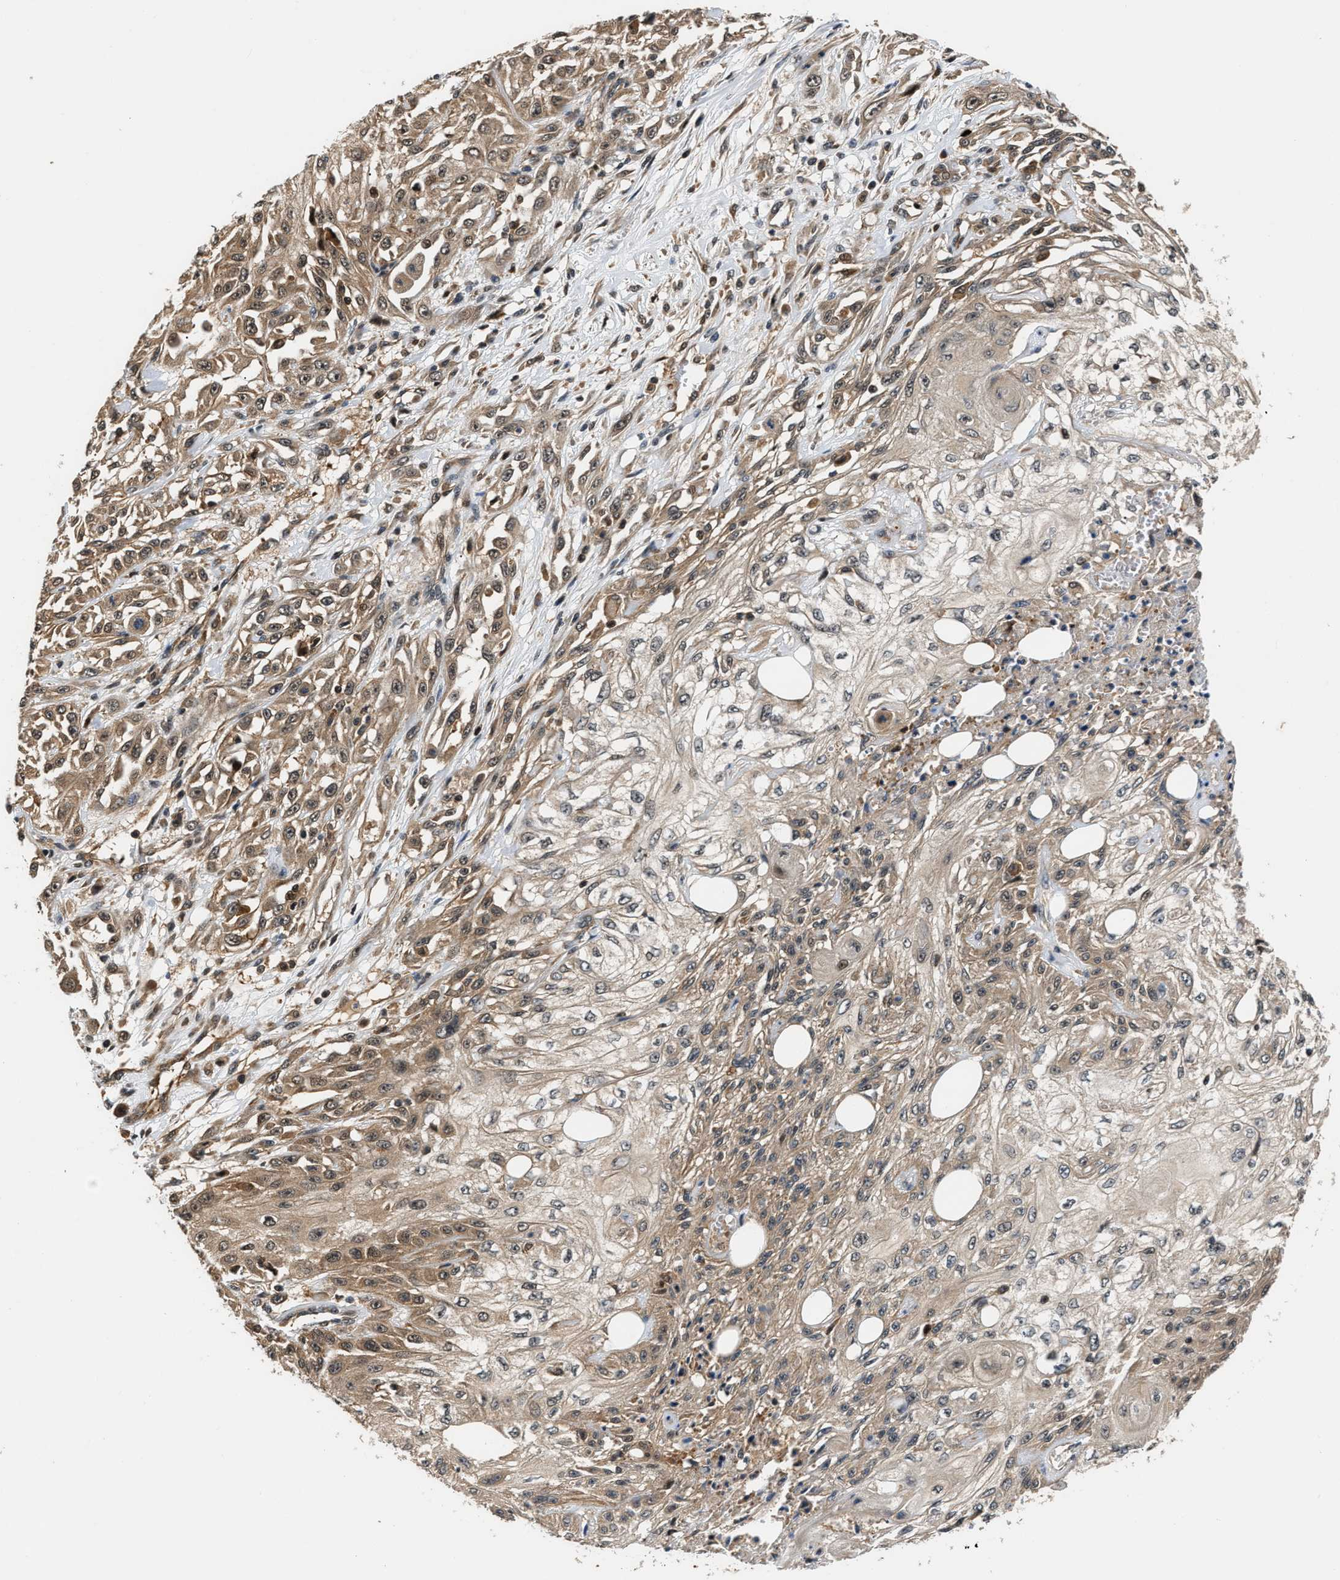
{"staining": {"intensity": "moderate", "quantity": ">75%", "location": "cytoplasmic/membranous"}, "tissue": "skin cancer", "cell_type": "Tumor cells", "image_type": "cancer", "snomed": [{"axis": "morphology", "description": "Squamous cell carcinoma, NOS"}, {"axis": "morphology", "description": "Squamous cell carcinoma, metastatic, NOS"}, {"axis": "topography", "description": "Skin"}, {"axis": "topography", "description": "Lymph node"}], "caption": "Moderate cytoplasmic/membranous protein staining is seen in approximately >75% of tumor cells in skin squamous cell carcinoma. Nuclei are stained in blue.", "gene": "TUT7", "patient": {"sex": "male", "age": 75}}